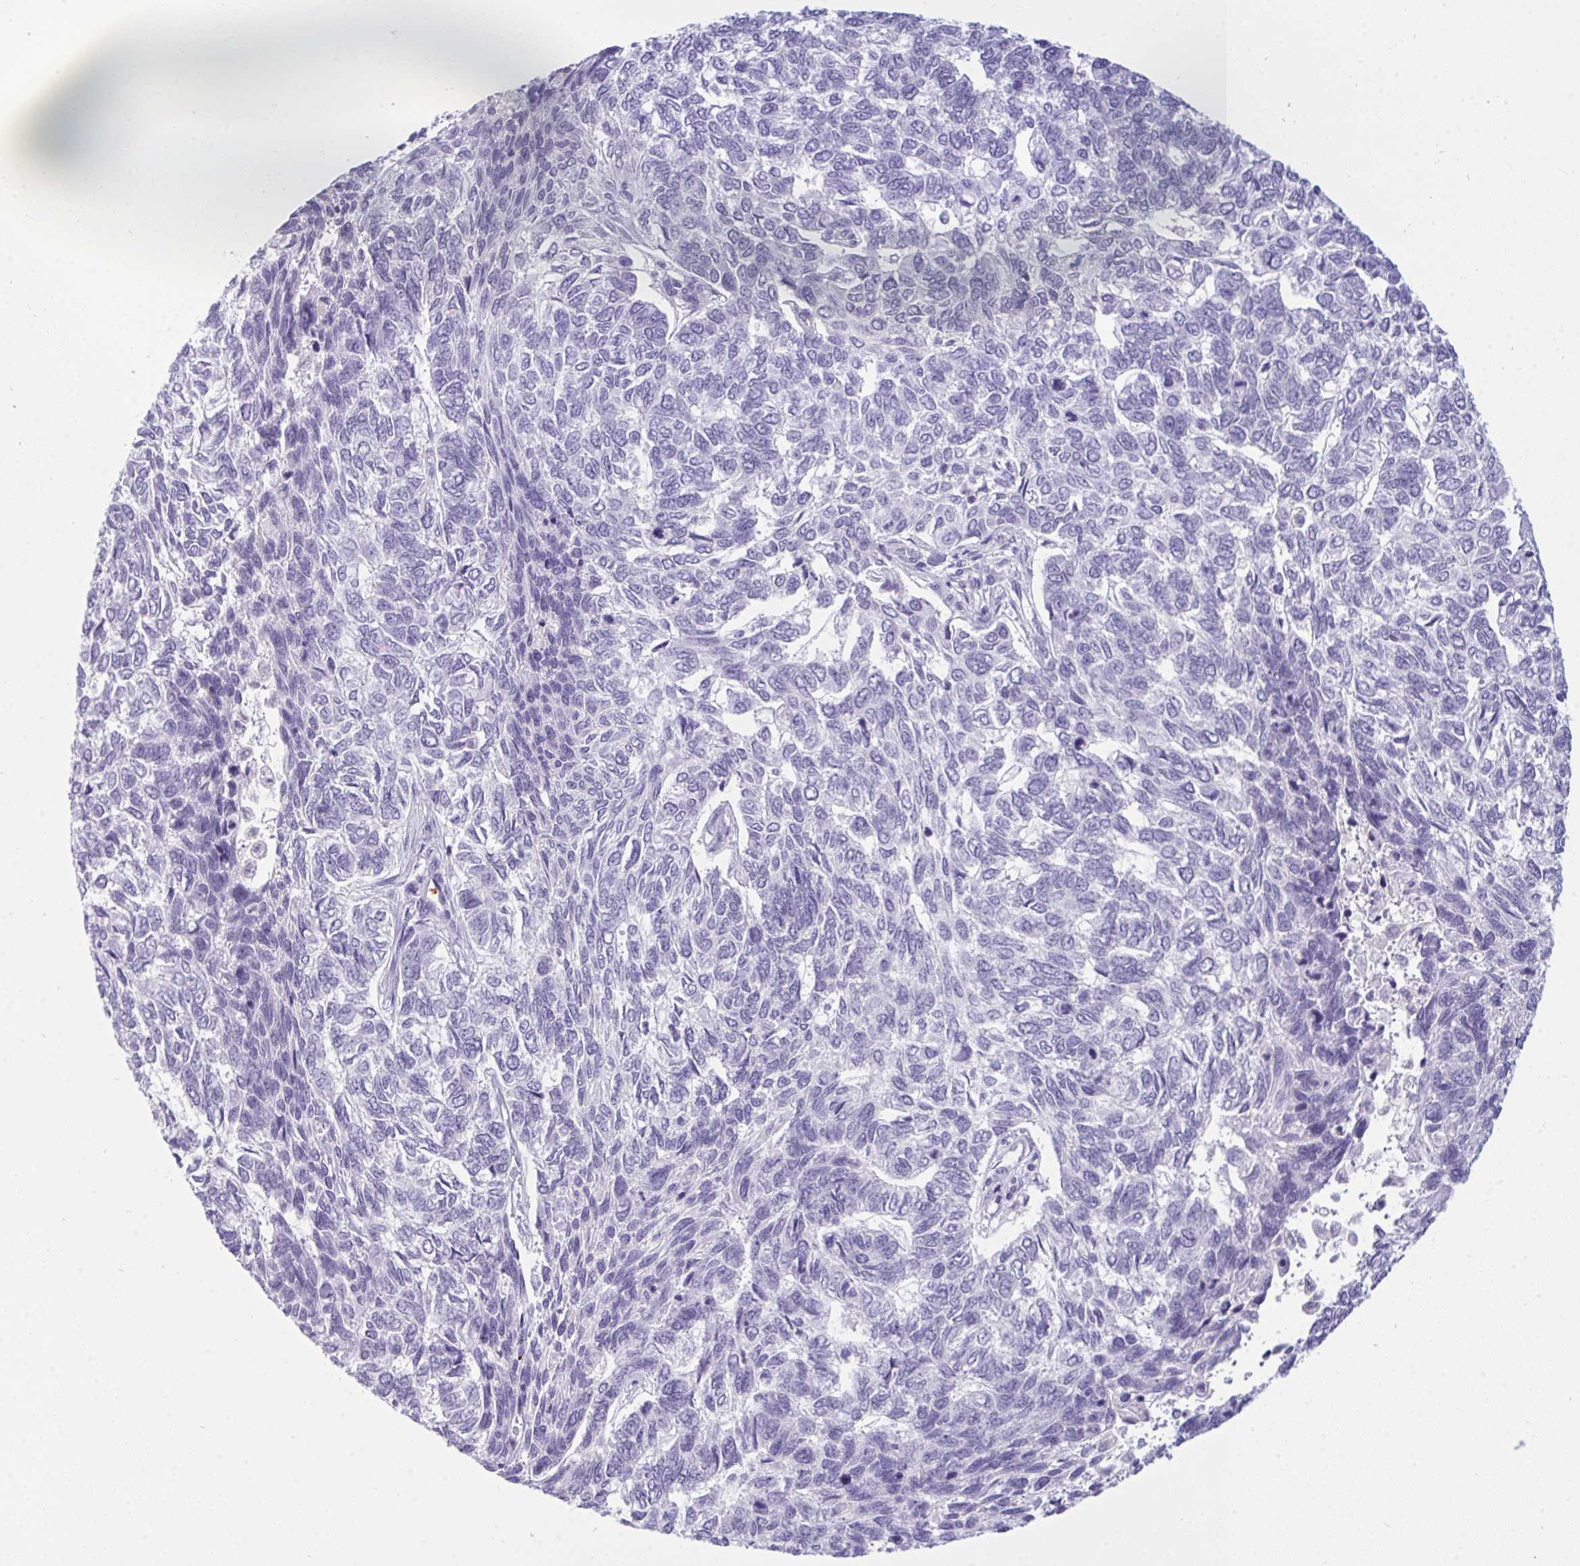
{"staining": {"intensity": "negative", "quantity": "none", "location": "none"}, "tissue": "skin cancer", "cell_type": "Tumor cells", "image_type": "cancer", "snomed": [{"axis": "morphology", "description": "Basal cell carcinoma"}, {"axis": "topography", "description": "Skin"}], "caption": "There is no significant positivity in tumor cells of skin cancer. The staining was performed using DAB (3,3'-diaminobenzidine) to visualize the protein expression in brown, while the nuclei were stained in blue with hematoxylin (Magnification: 20x).", "gene": "ARHGAP42", "patient": {"sex": "female", "age": 65}}